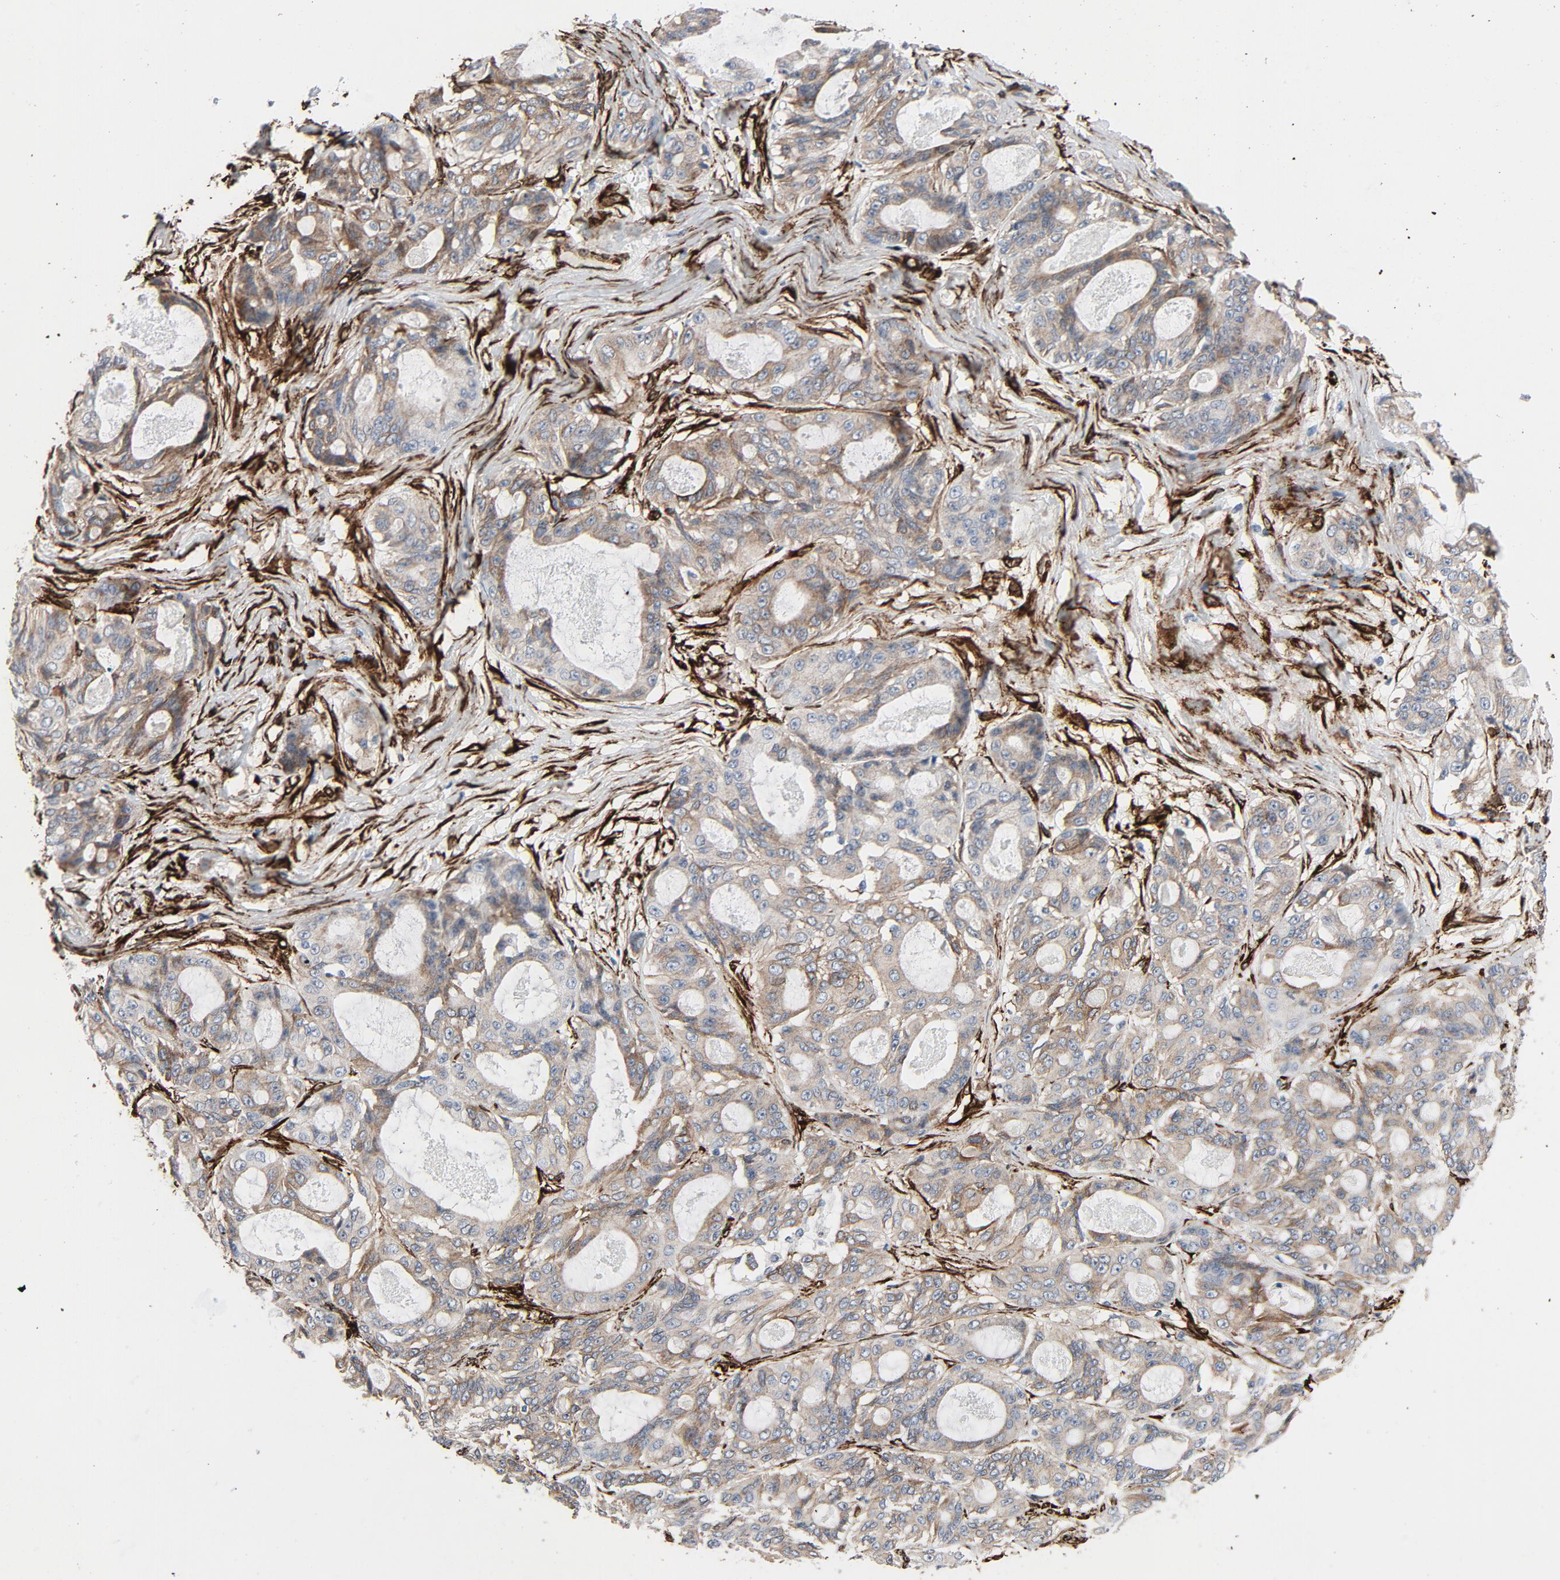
{"staining": {"intensity": "moderate", "quantity": ">75%", "location": "cytoplasmic/membranous"}, "tissue": "ovarian cancer", "cell_type": "Tumor cells", "image_type": "cancer", "snomed": [{"axis": "morphology", "description": "Normal tissue, NOS"}, {"axis": "morphology", "description": "Cystadenocarcinoma, serous, NOS"}, {"axis": "topography", "description": "Fallopian tube"}, {"axis": "topography", "description": "Ovary"}], "caption": "DAB (3,3'-diaminobenzidine) immunohistochemical staining of human serous cystadenocarcinoma (ovarian) exhibits moderate cytoplasmic/membranous protein expression in approximately >75% of tumor cells.", "gene": "SERPINH1", "patient": {"sex": "female", "age": 56}}